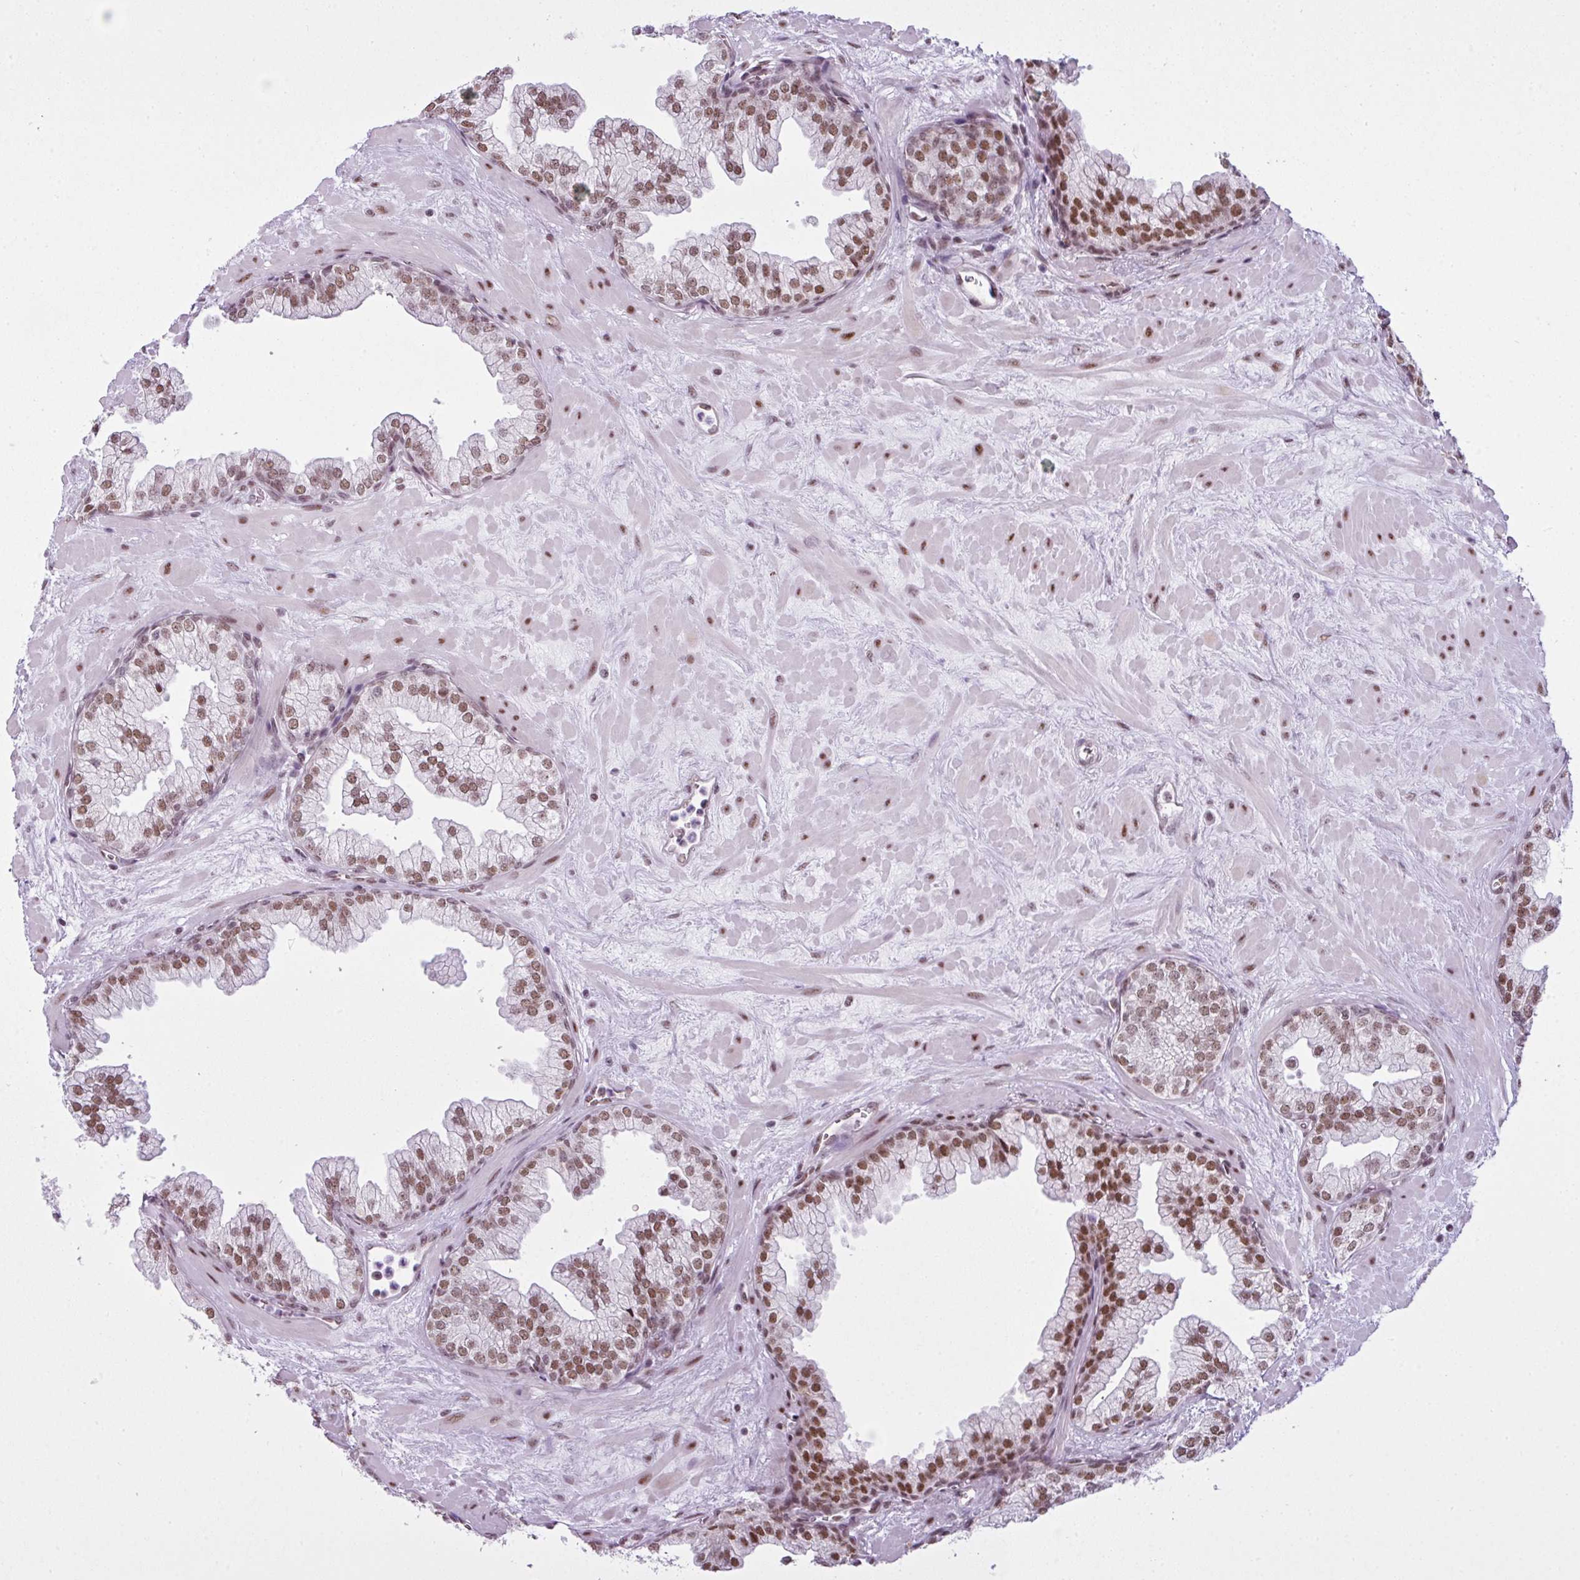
{"staining": {"intensity": "moderate", "quantity": ">75%", "location": "nuclear"}, "tissue": "prostate", "cell_type": "Glandular cells", "image_type": "normal", "snomed": [{"axis": "morphology", "description": "Normal tissue, NOS"}, {"axis": "topography", "description": "Prostate"}, {"axis": "topography", "description": "Peripheral nerve tissue"}], "caption": "Moderate nuclear protein staining is seen in about >75% of glandular cells in prostate. (DAB (3,3'-diaminobenzidine) IHC with brightfield microscopy, high magnification).", "gene": "ARL6IP4", "patient": {"sex": "male", "age": 61}}